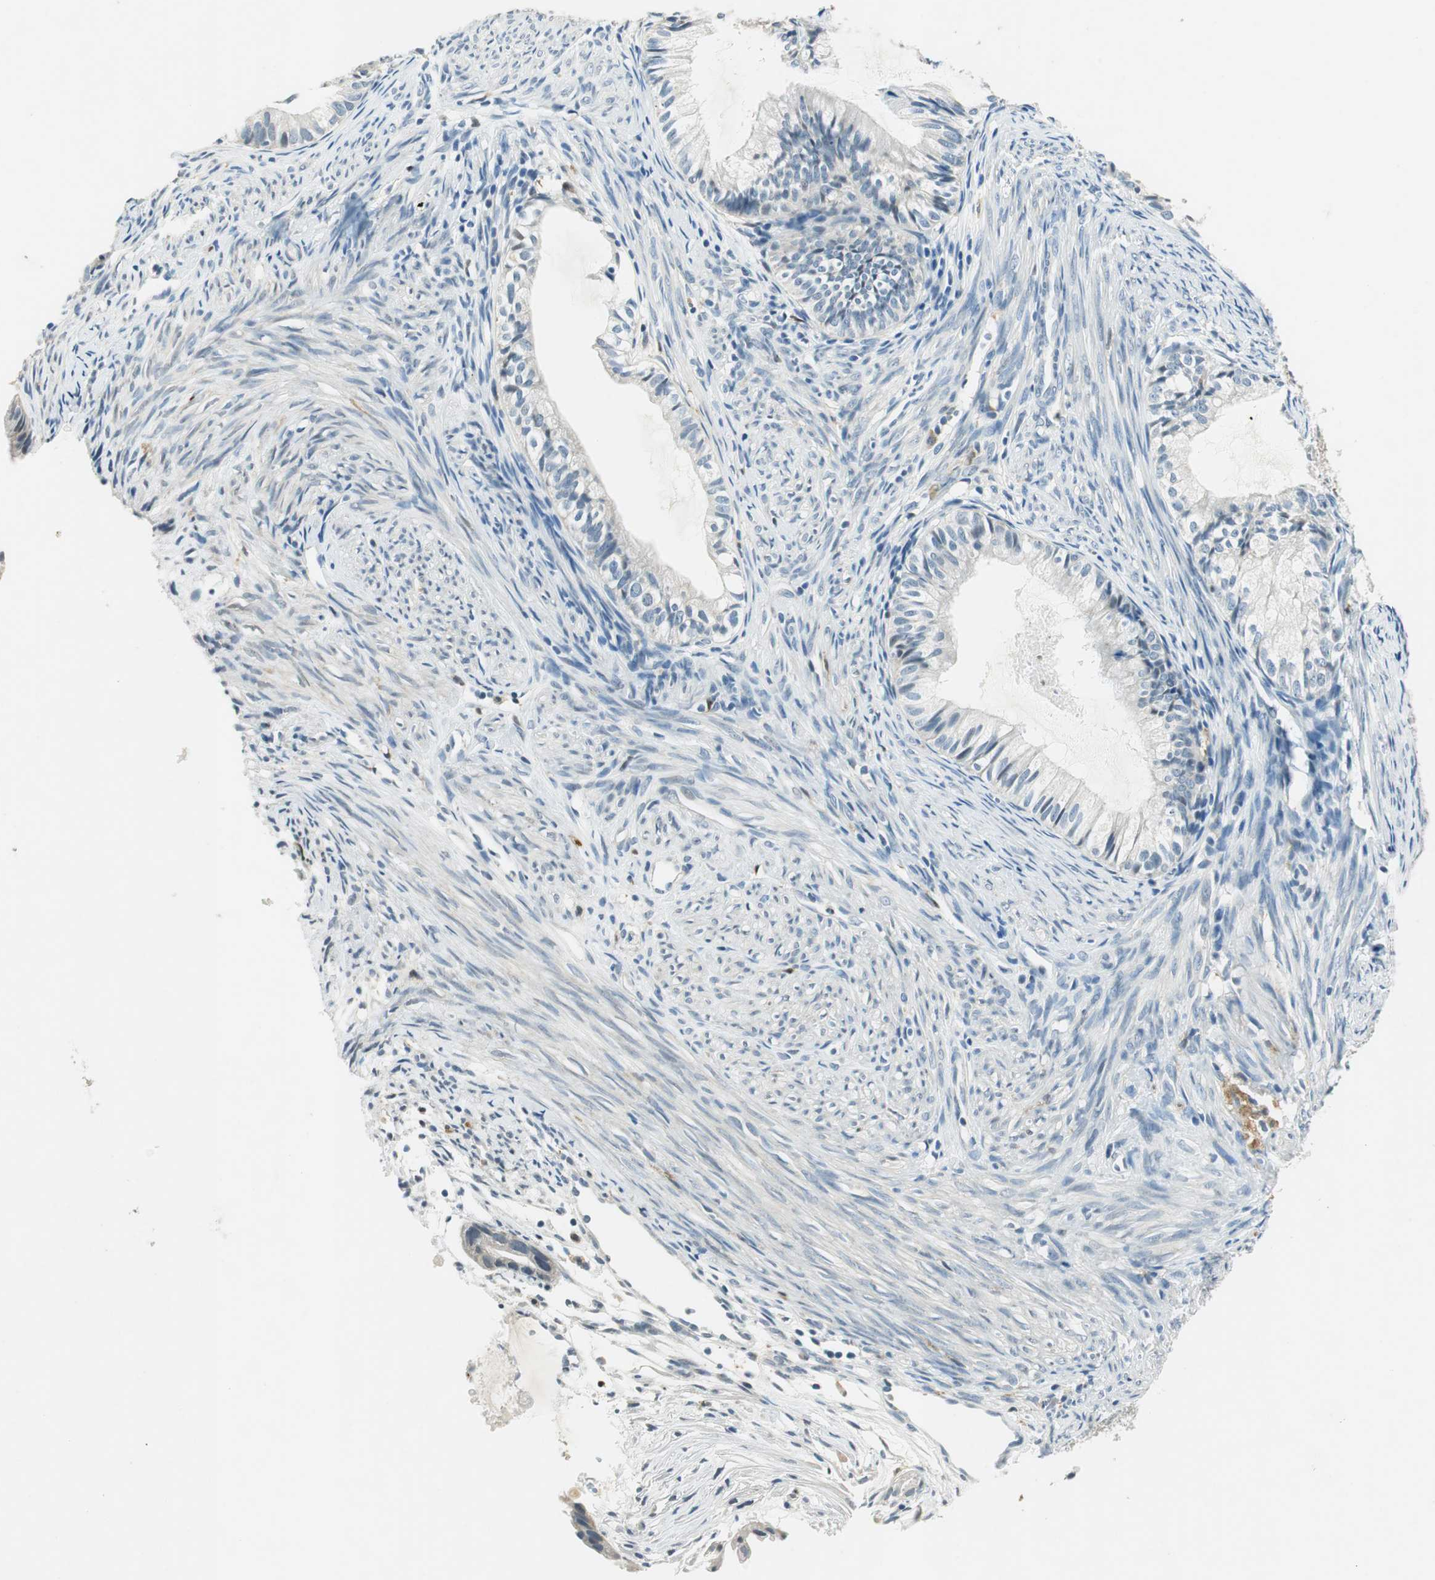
{"staining": {"intensity": "negative", "quantity": "none", "location": "none"}, "tissue": "cervical cancer", "cell_type": "Tumor cells", "image_type": "cancer", "snomed": [{"axis": "morphology", "description": "Normal tissue, NOS"}, {"axis": "morphology", "description": "Adenocarcinoma, NOS"}, {"axis": "topography", "description": "Cervix"}, {"axis": "topography", "description": "Endometrium"}], "caption": "Human adenocarcinoma (cervical) stained for a protein using IHC reveals no staining in tumor cells.", "gene": "ME1", "patient": {"sex": "female", "age": 86}}